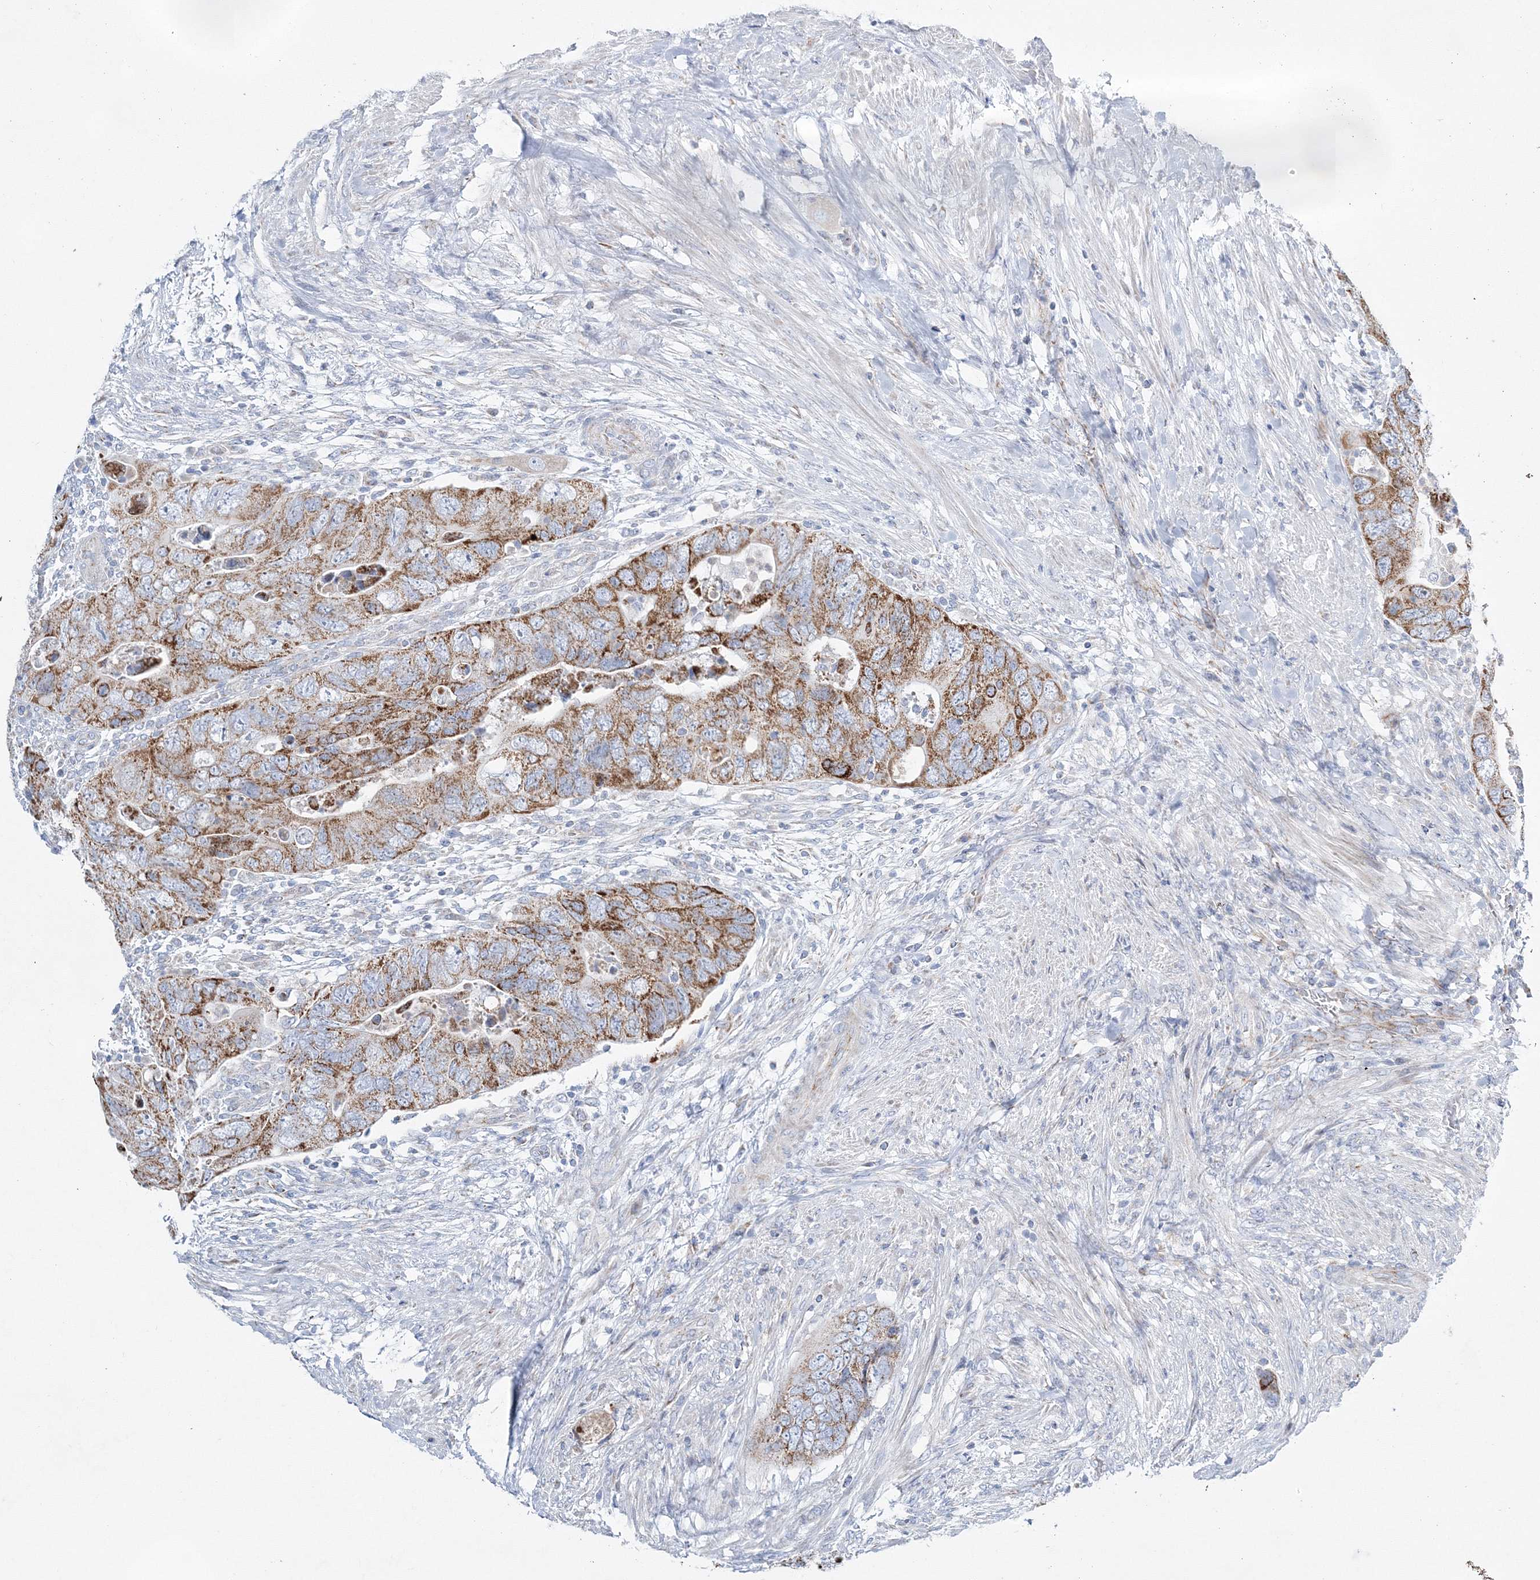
{"staining": {"intensity": "moderate", "quantity": ">75%", "location": "cytoplasmic/membranous"}, "tissue": "colorectal cancer", "cell_type": "Tumor cells", "image_type": "cancer", "snomed": [{"axis": "morphology", "description": "Adenocarcinoma, NOS"}, {"axis": "topography", "description": "Rectum"}], "caption": "Colorectal cancer (adenocarcinoma) stained with DAB immunohistochemistry (IHC) shows medium levels of moderate cytoplasmic/membranous staining in approximately >75% of tumor cells.", "gene": "HIBCH", "patient": {"sex": "male", "age": 63}}